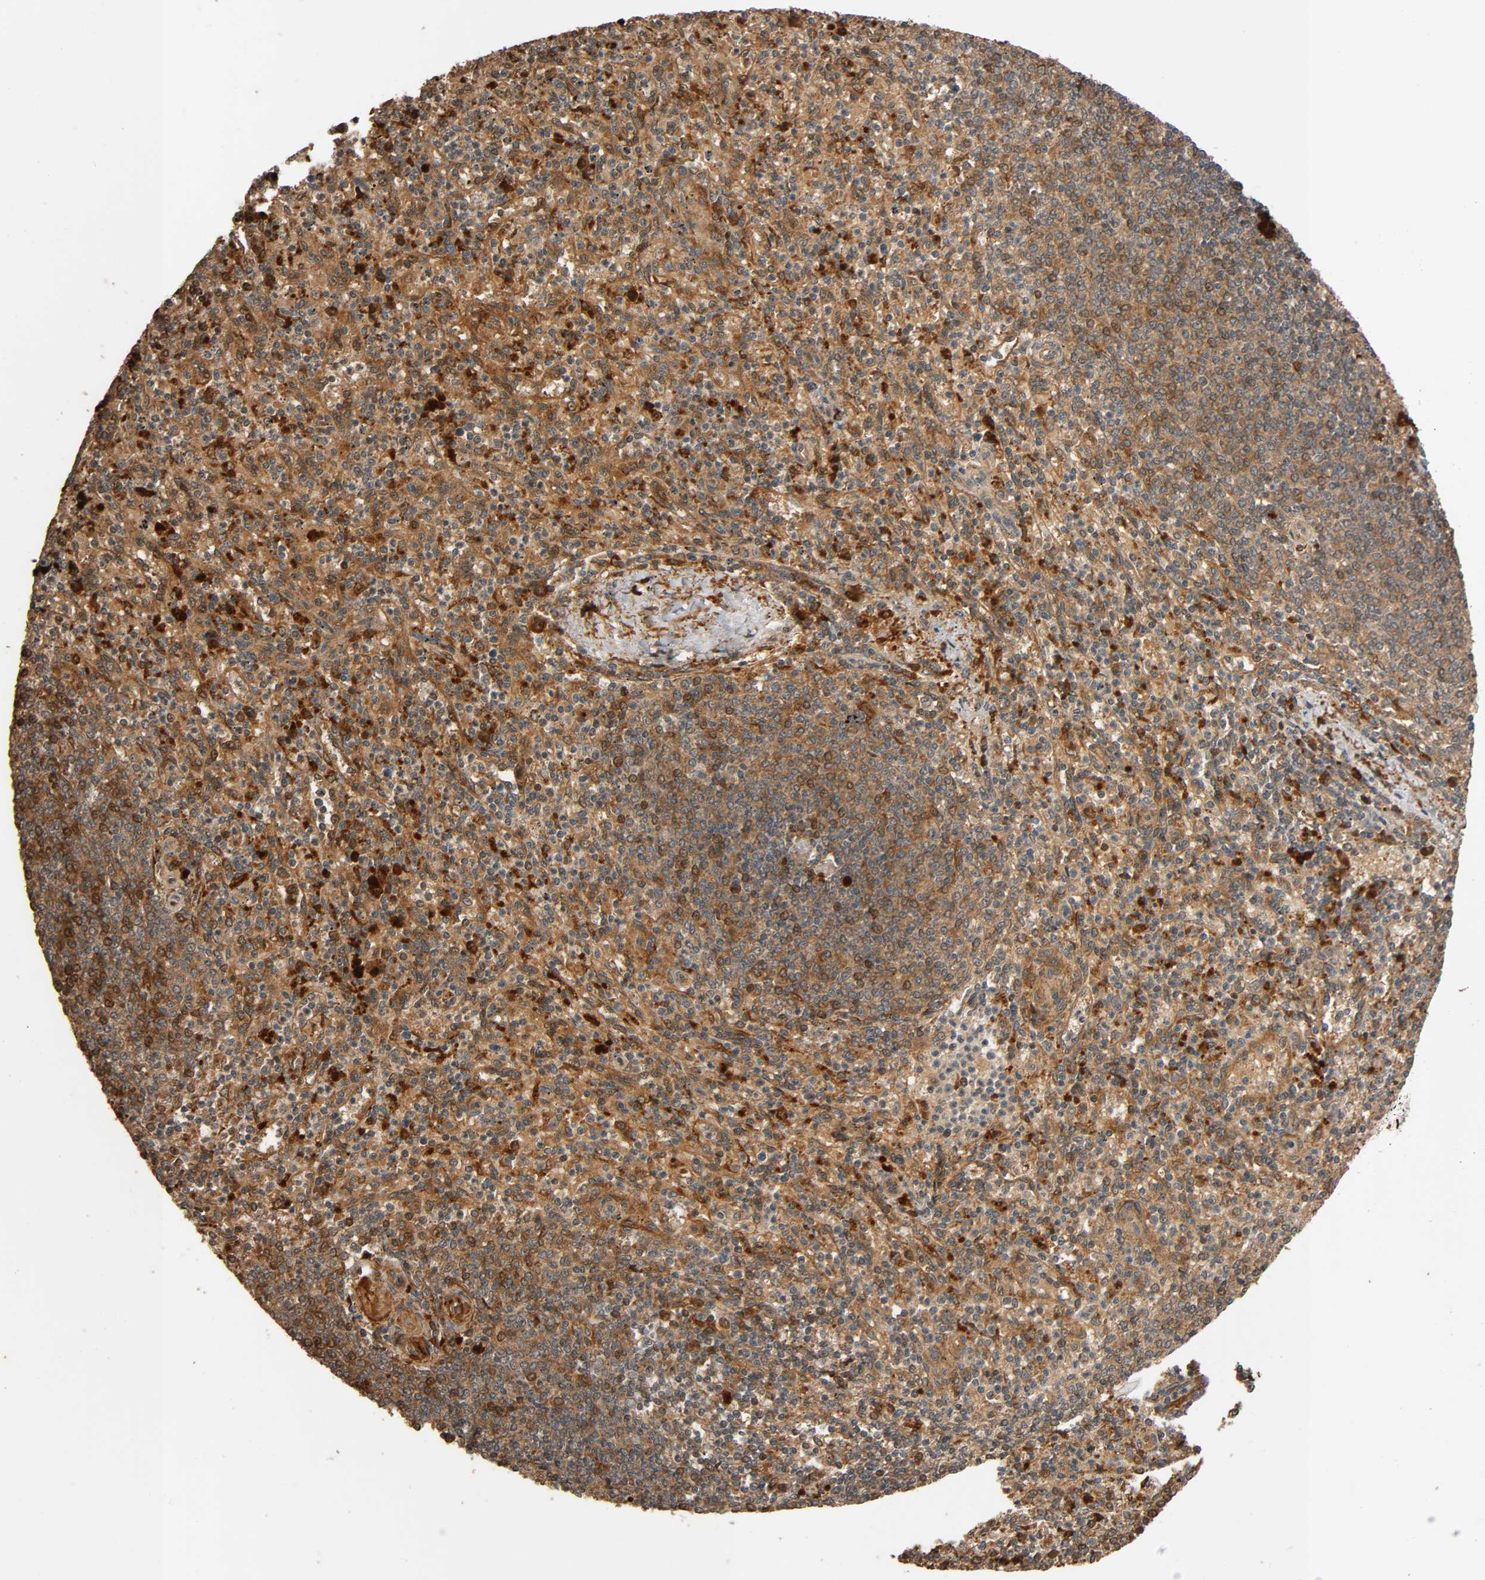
{"staining": {"intensity": "moderate", "quantity": ">75%", "location": "cytoplasmic/membranous,nuclear"}, "tissue": "spleen", "cell_type": "Cells in red pulp", "image_type": "normal", "snomed": [{"axis": "morphology", "description": "Normal tissue, NOS"}, {"axis": "topography", "description": "Spleen"}], "caption": "The image shows staining of unremarkable spleen, revealing moderate cytoplasmic/membranous,nuclear protein staining (brown color) within cells in red pulp.", "gene": "MAP3K8", "patient": {"sex": "male", "age": 72}}